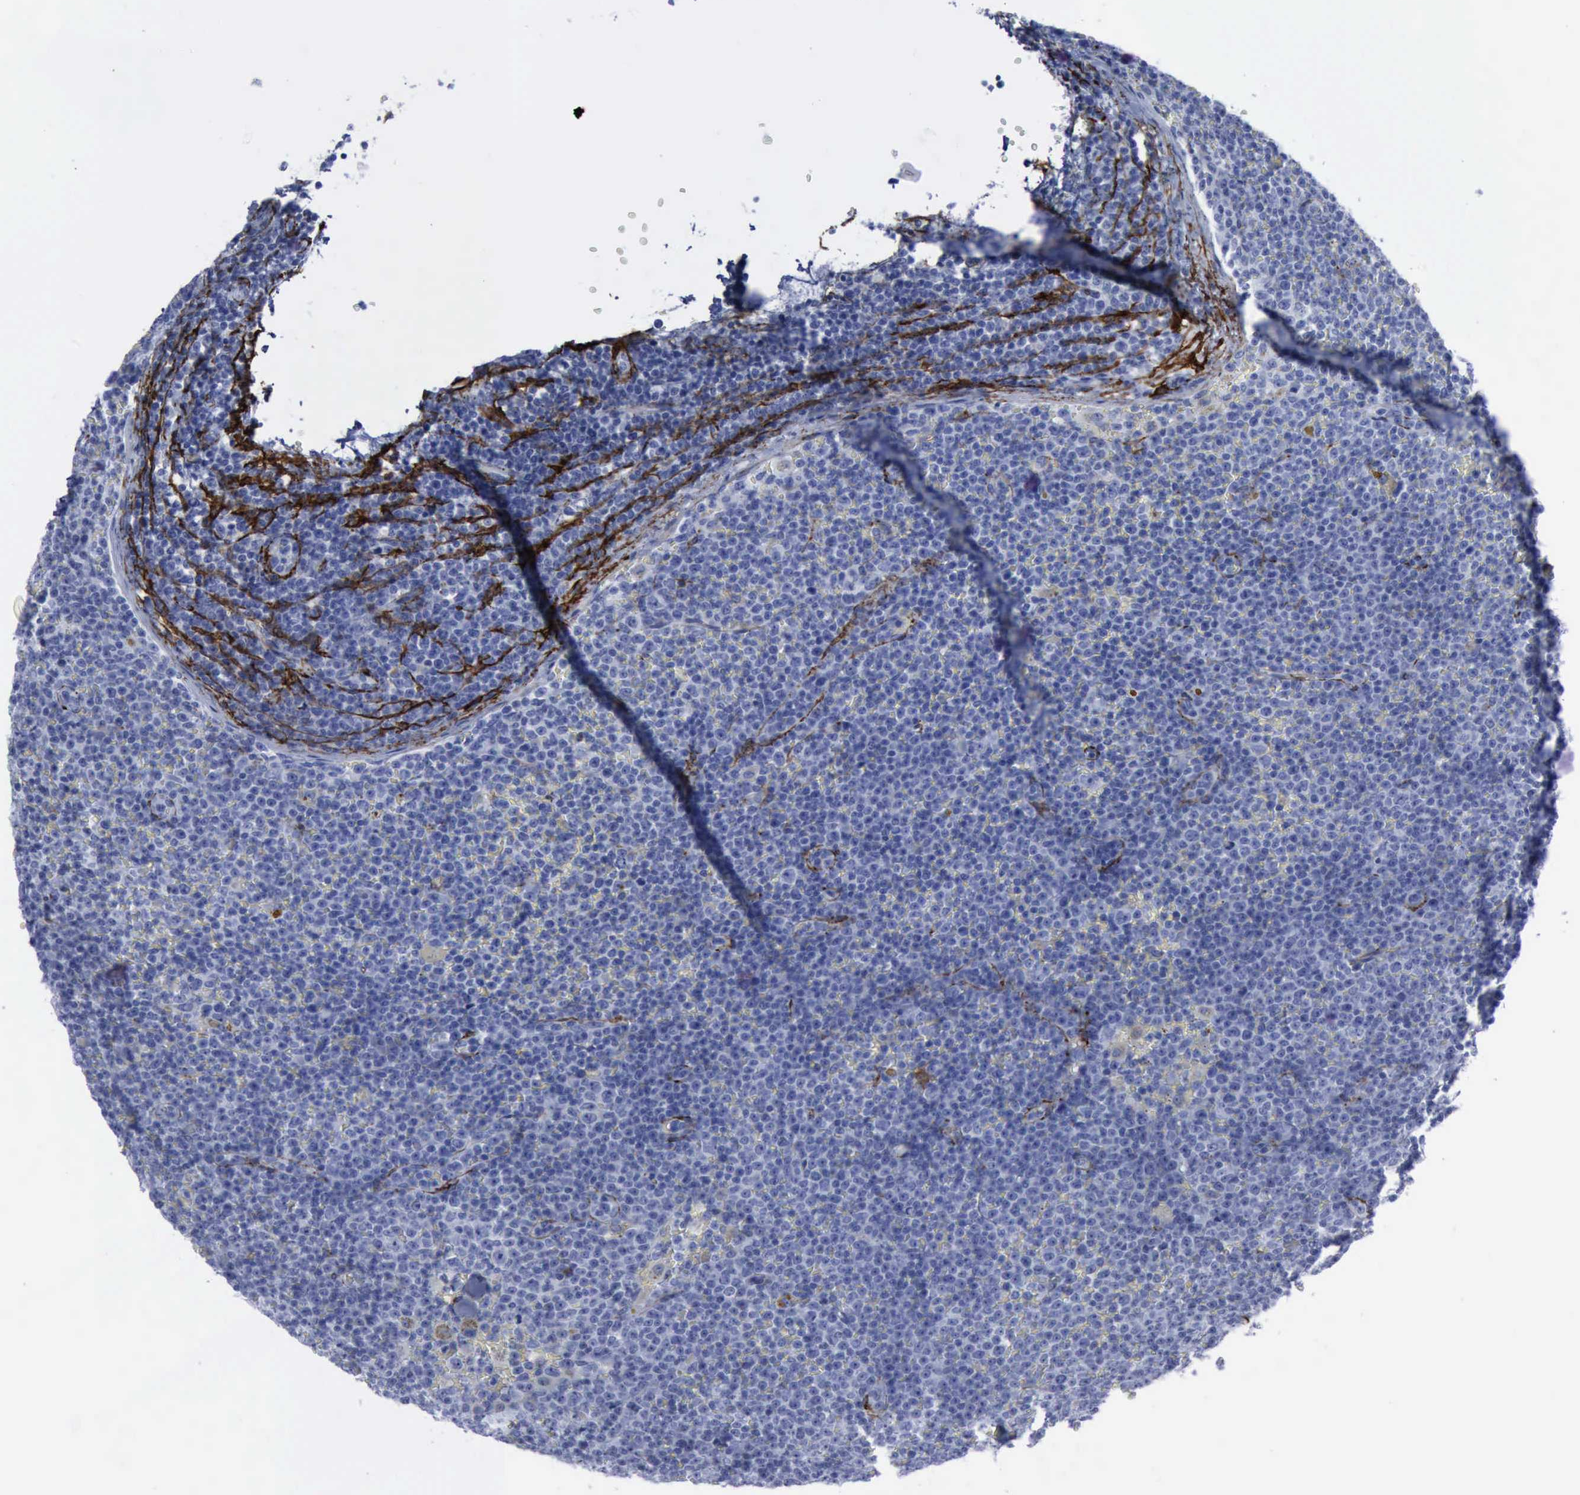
{"staining": {"intensity": "negative", "quantity": "none", "location": "none"}, "tissue": "lymphoma", "cell_type": "Tumor cells", "image_type": "cancer", "snomed": [{"axis": "morphology", "description": "Malignant lymphoma, non-Hodgkin's type, Low grade"}, {"axis": "topography", "description": "Lymph node"}], "caption": "IHC of human lymphoma displays no positivity in tumor cells. (Stains: DAB immunohistochemistry with hematoxylin counter stain, Microscopy: brightfield microscopy at high magnification).", "gene": "NGFR", "patient": {"sex": "male", "age": 50}}